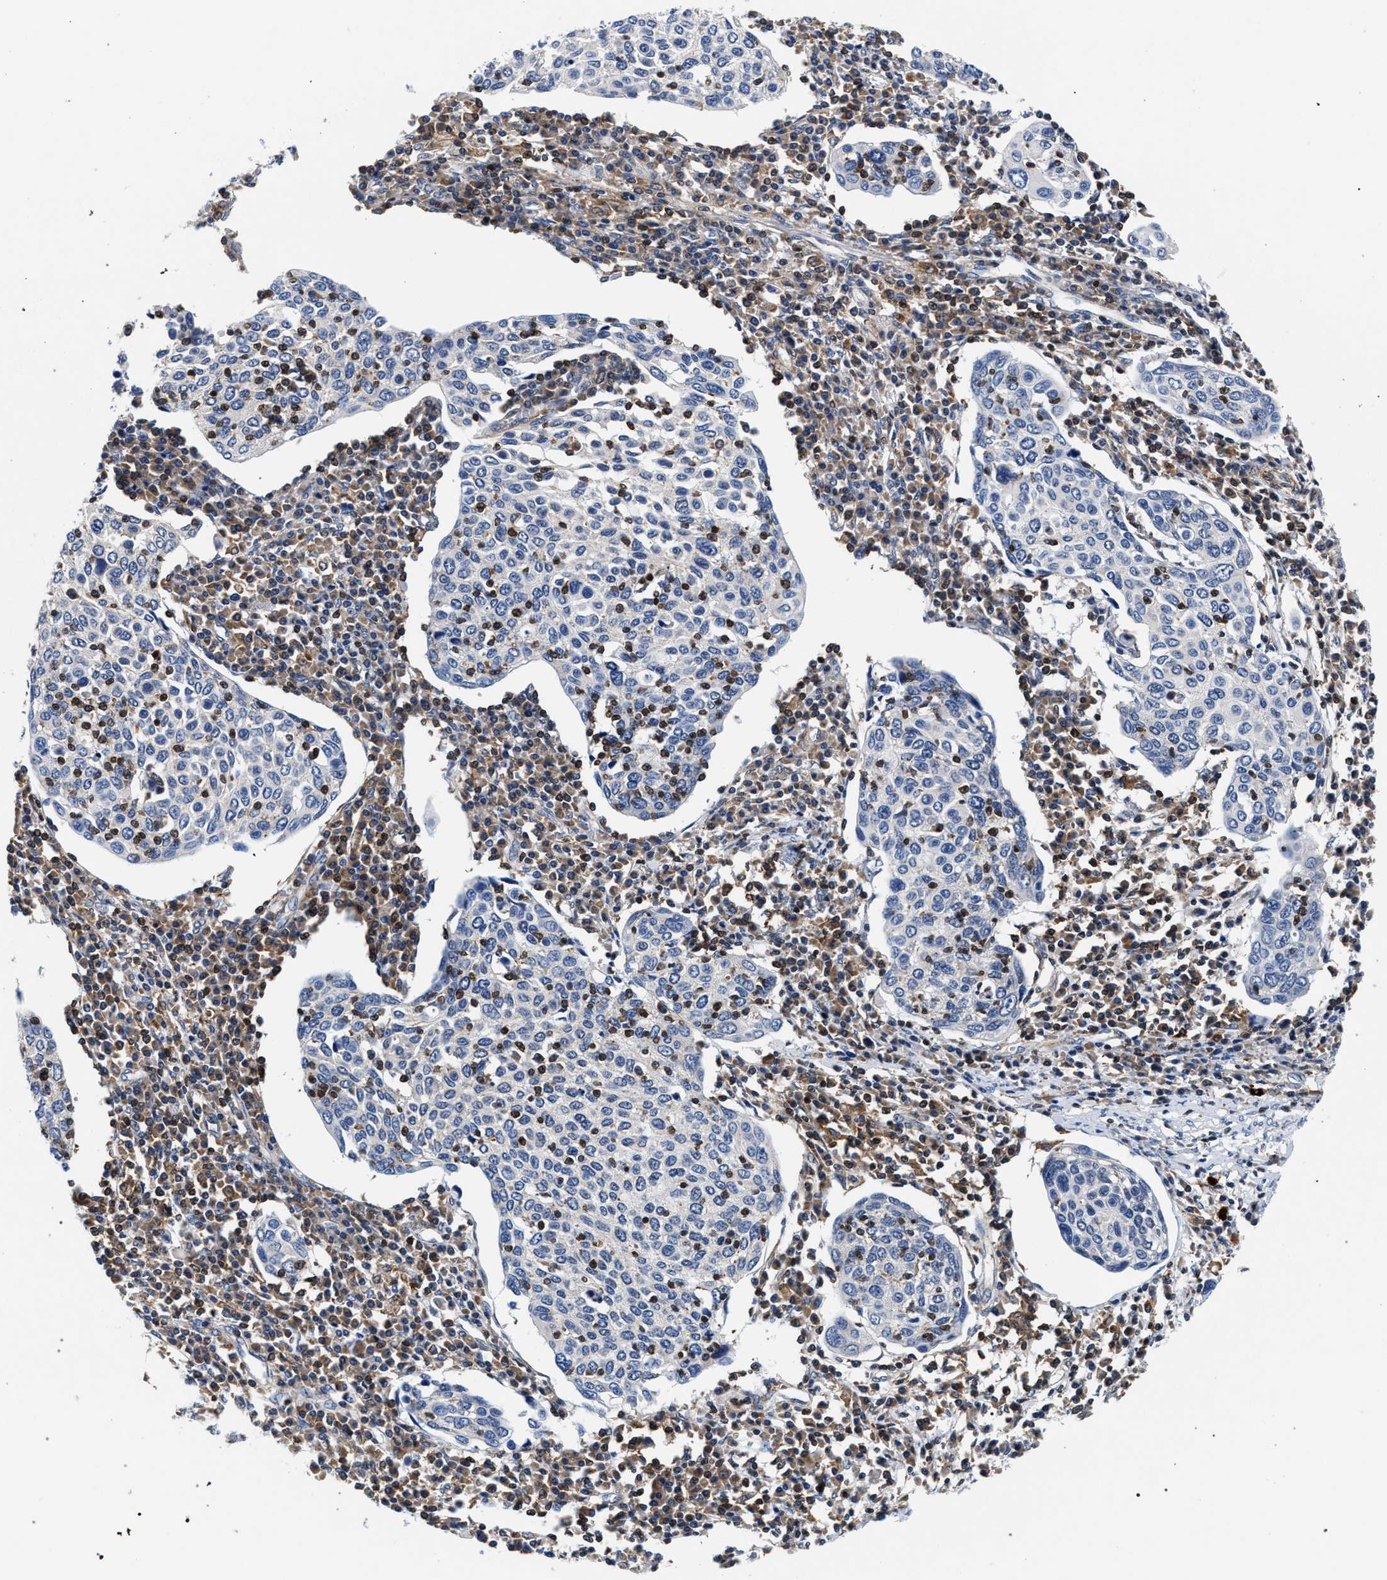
{"staining": {"intensity": "negative", "quantity": "none", "location": "none"}, "tissue": "cervical cancer", "cell_type": "Tumor cells", "image_type": "cancer", "snomed": [{"axis": "morphology", "description": "Squamous cell carcinoma, NOS"}, {"axis": "topography", "description": "Cervix"}], "caption": "Micrograph shows no protein positivity in tumor cells of cervical cancer tissue. Nuclei are stained in blue.", "gene": "LASP1", "patient": {"sex": "female", "age": 40}}